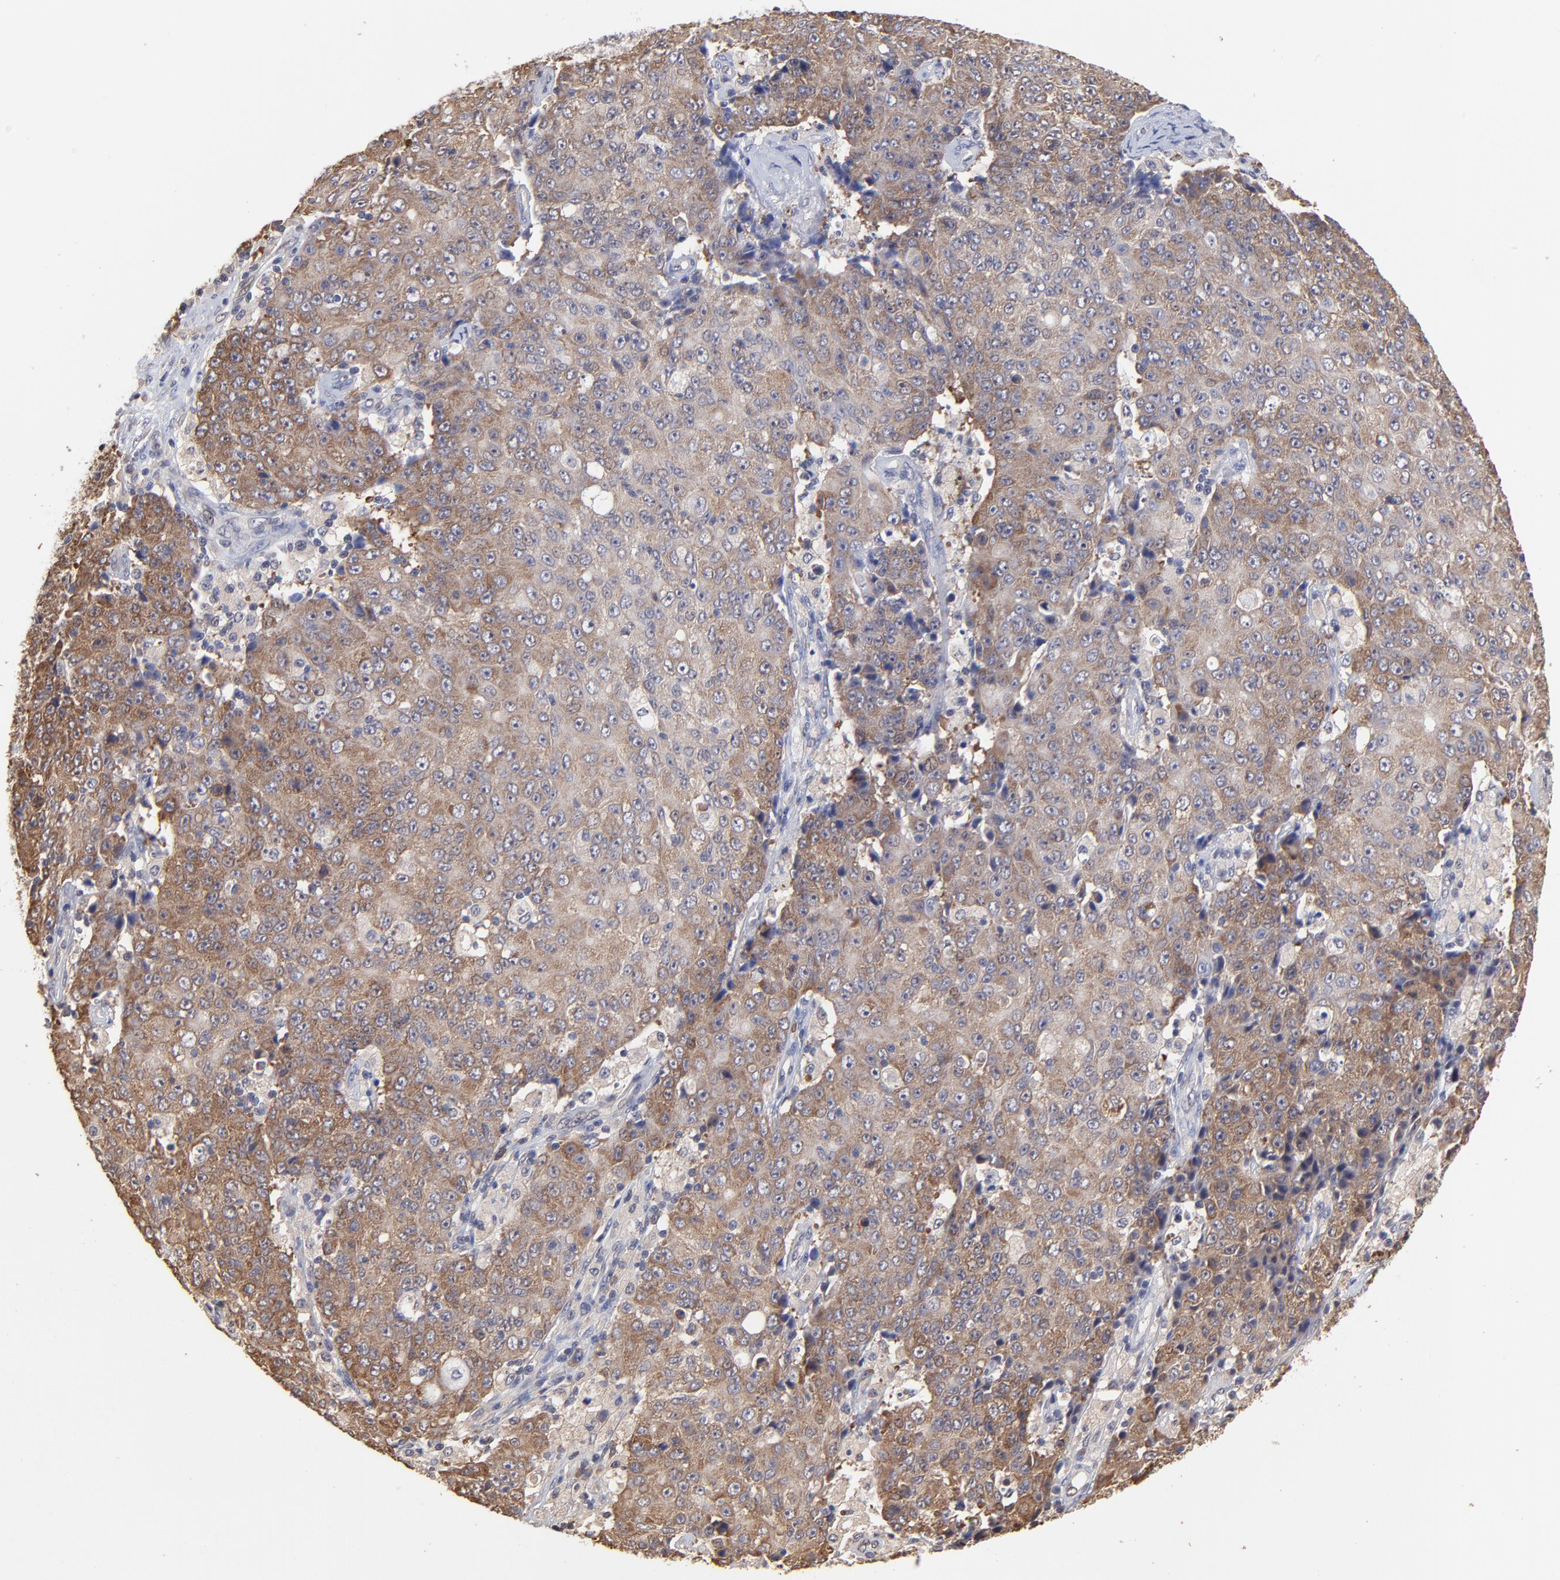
{"staining": {"intensity": "moderate", "quantity": ">75%", "location": "cytoplasmic/membranous"}, "tissue": "ovarian cancer", "cell_type": "Tumor cells", "image_type": "cancer", "snomed": [{"axis": "morphology", "description": "Carcinoma, endometroid"}, {"axis": "topography", "description": "Ovary"}], "caption": "Immunohistochemistry (IHC) (DAB (3,3'-diaminobenzidine)) staining of endometroid carcinoma (ovarian) exhibits moderate cytoplasmic/membranous protein positivity in about >75% of tumor cells. The staining was performed using DAB to visualize the protein expression in brown, while the nuclei were stained in blue with hematoxylin (Magnification: 20x).", "gene": "CCT2", "patient": {"sex": "female", "age": 42}}